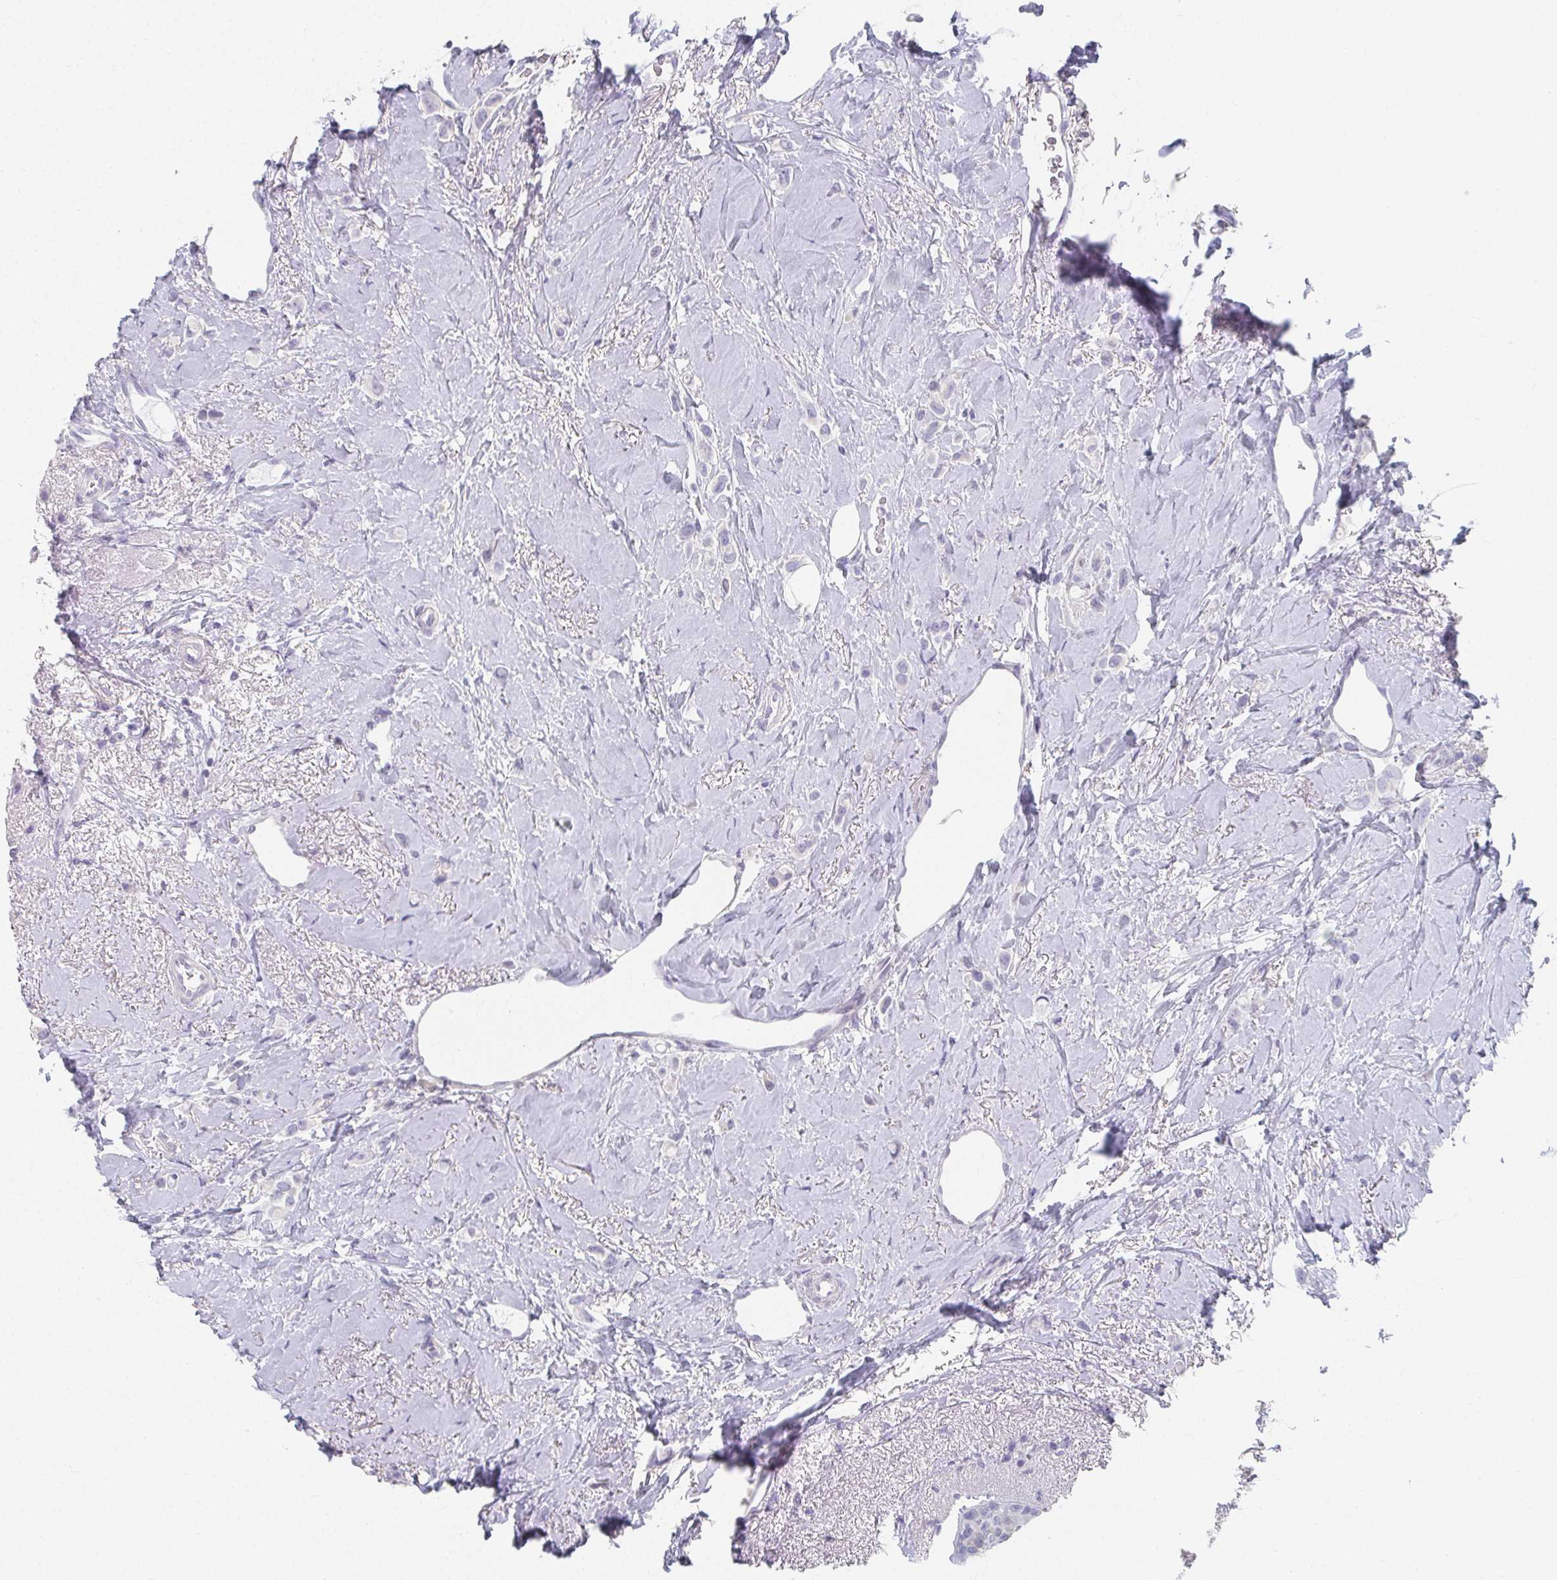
{"staining": {"intensity": "negative", "quantity": "none", "location": "none"}, "tissue": "breast cancer", "cell_type": "Tumor cells", "image_type": "cancer", "snomed": [{"axis": "morphology", "description": "Lobular carcinoma"}, {"axis": "topography", "description": "Breast"}], "caption": "A histopathology image of human breast cancer is negative for staining in tumor cells.", "gene": "CAMKV", "patient": {"sex": "female", "age": 66}}